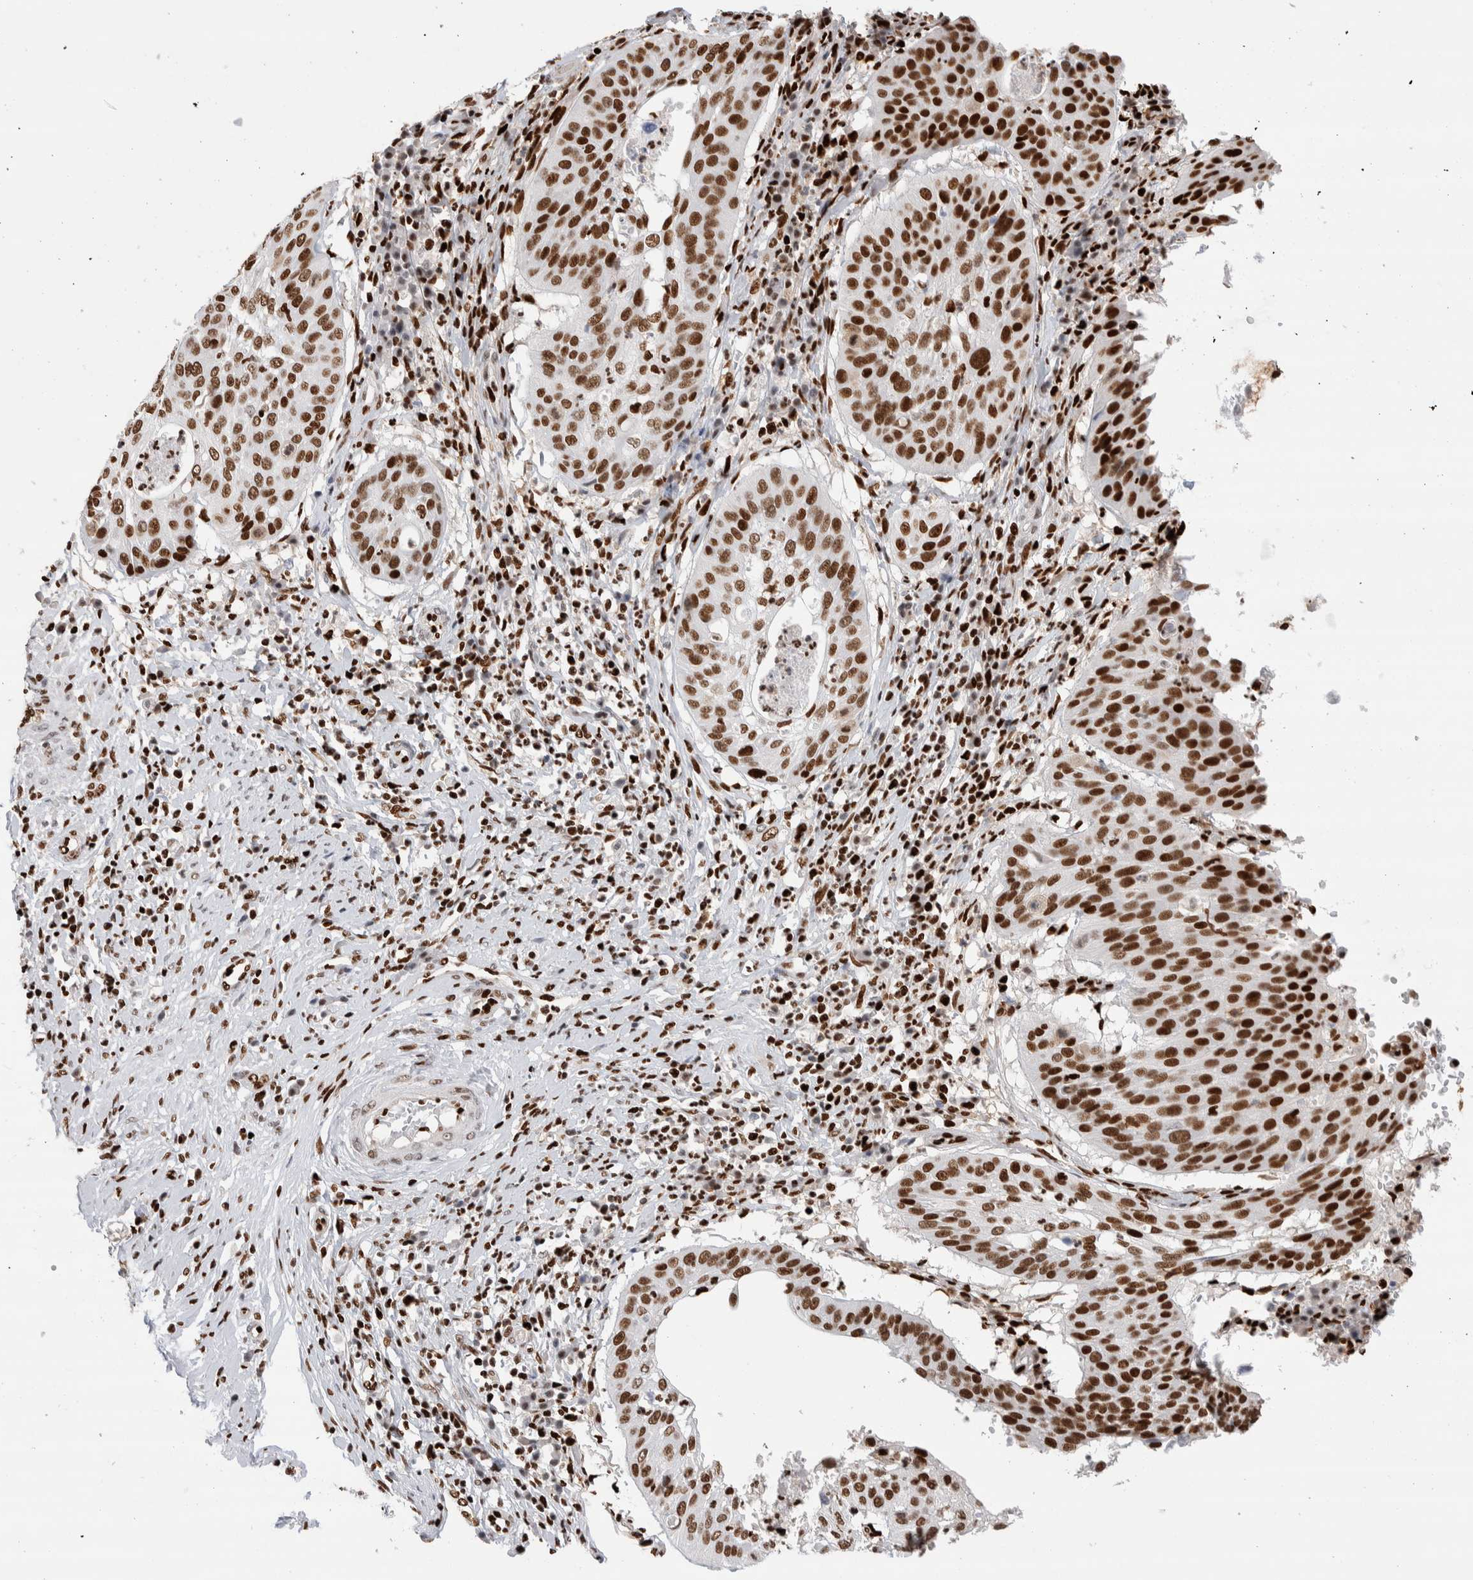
{"staining": {"intensity": "strong", "quantity": ">75%", "location": "nuclear"}, "tissue": "cervical cancer", "cell_type": "Tumor cells", "image_type": "cancer", "snomed": [{"axis": "morphology", "description": "Normal tissue, NOS"}, {"axis": "morphology", "description": "Squamous cell carcinoma, NOS"}, {"axis": "topography", "description": "Cervix"}], "caption": "DAB immunohistochemical staining of human cervical cancer (squamous cell carcinoma) exhibits strong nuclear protein positivity in about >75% of tumor cells. (DAB = brown stain, brightfield microscopy at high magnification).", "gene": "RNASEK-C17orf49", "patient": {"sex": "female", "age": 39}}